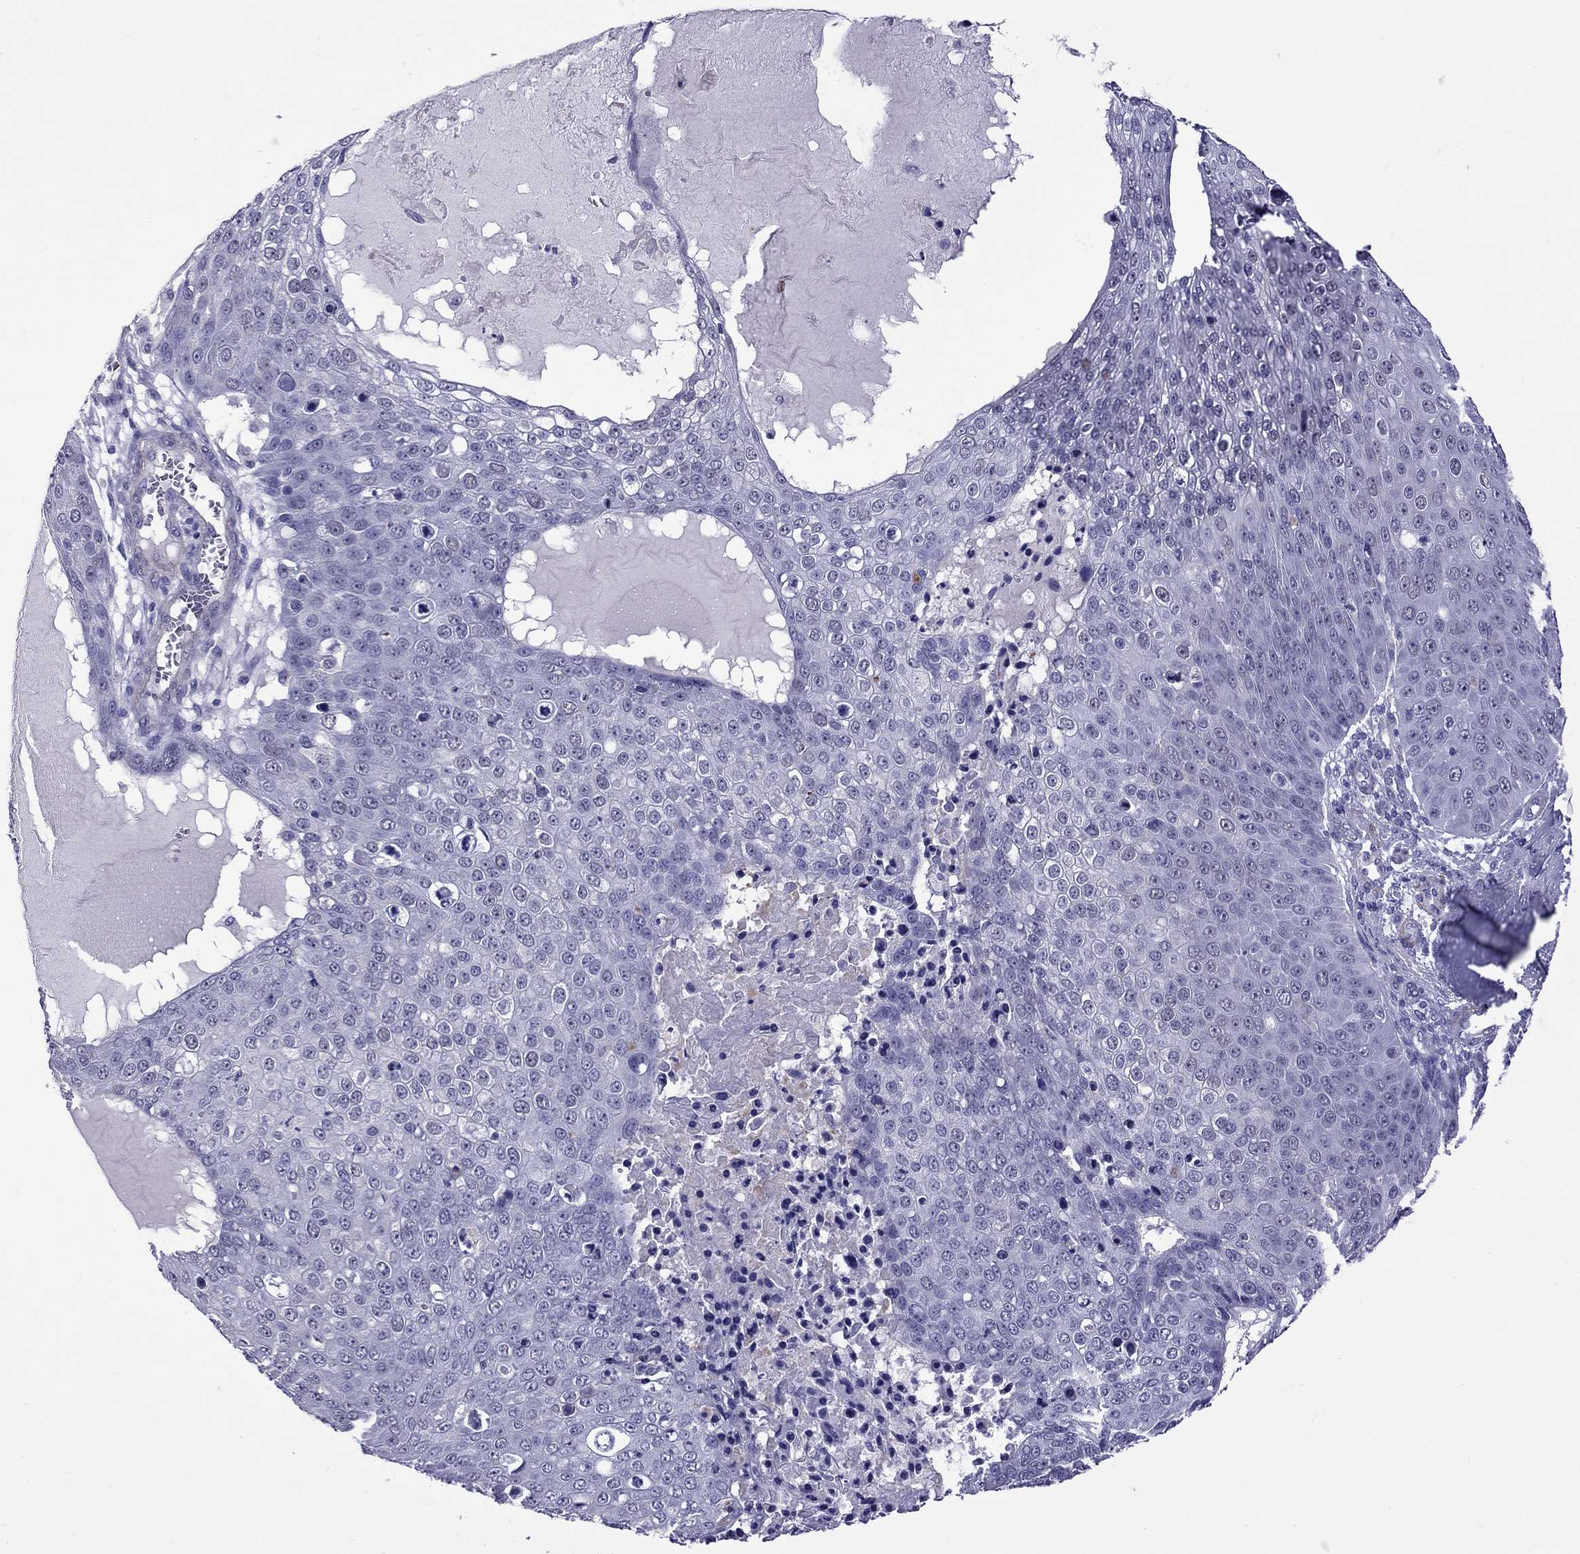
{"staining": {"intensity": "negative", "quantity": "none", "location": "none"}, "tissue": "skin cancer", "cell_type": "Tumor cells", "image_type": "cancer", "snomed": [{"axis": "morphology", "description": "Squamous cell carcinoma, NOS"}, {"axis": "topography", "description": "Skin"}], "caption": "Tumor cells show no significant protein expression in skin cancer (squamous cell carcinoma).", "gene": "CHRNA5", "patient": {"sex": "male", "age": 71}}